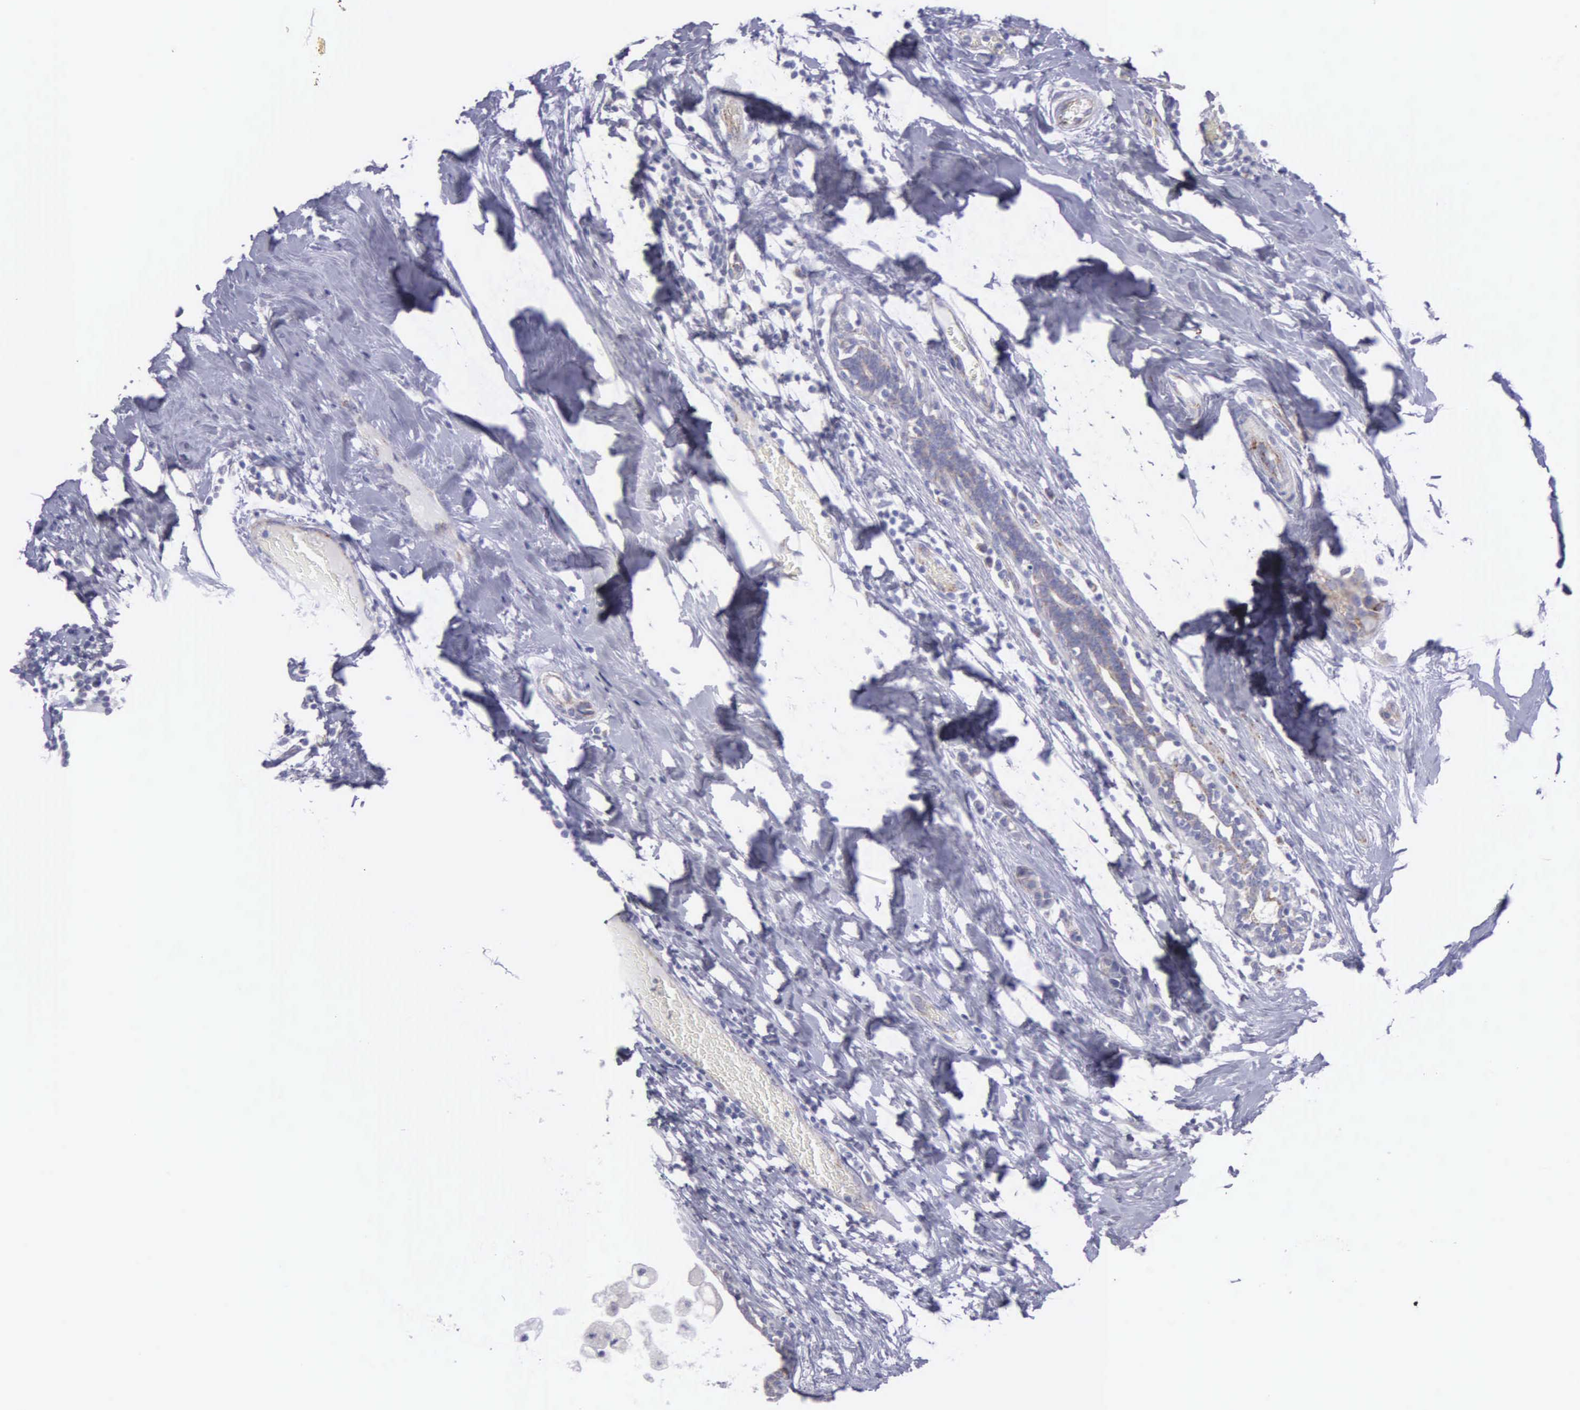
{"staining": {"intensity": "weak", "quantity": "25%-75%", "location": "cytoplasmic/membranous"}, "tissue": "breast cancer", "cell_type": "Tumor cells", "image_type": "cancer", "snomed": [{"axis": "morphology", "description": "Duct carcinoma"}, {"axis": "topography", "description": "Breast"}], "caption": "Immunohistochemistry of intraductal carcinoma (breast) reveals low levels of weak cytoplasmic/membranous staining in approximately 25%-75% of tumor cells. (IHC, brightfield microscopy, high magnification).", "gene": "SYNJ2BP", "patient": {"sex": "female", "age": 45}}